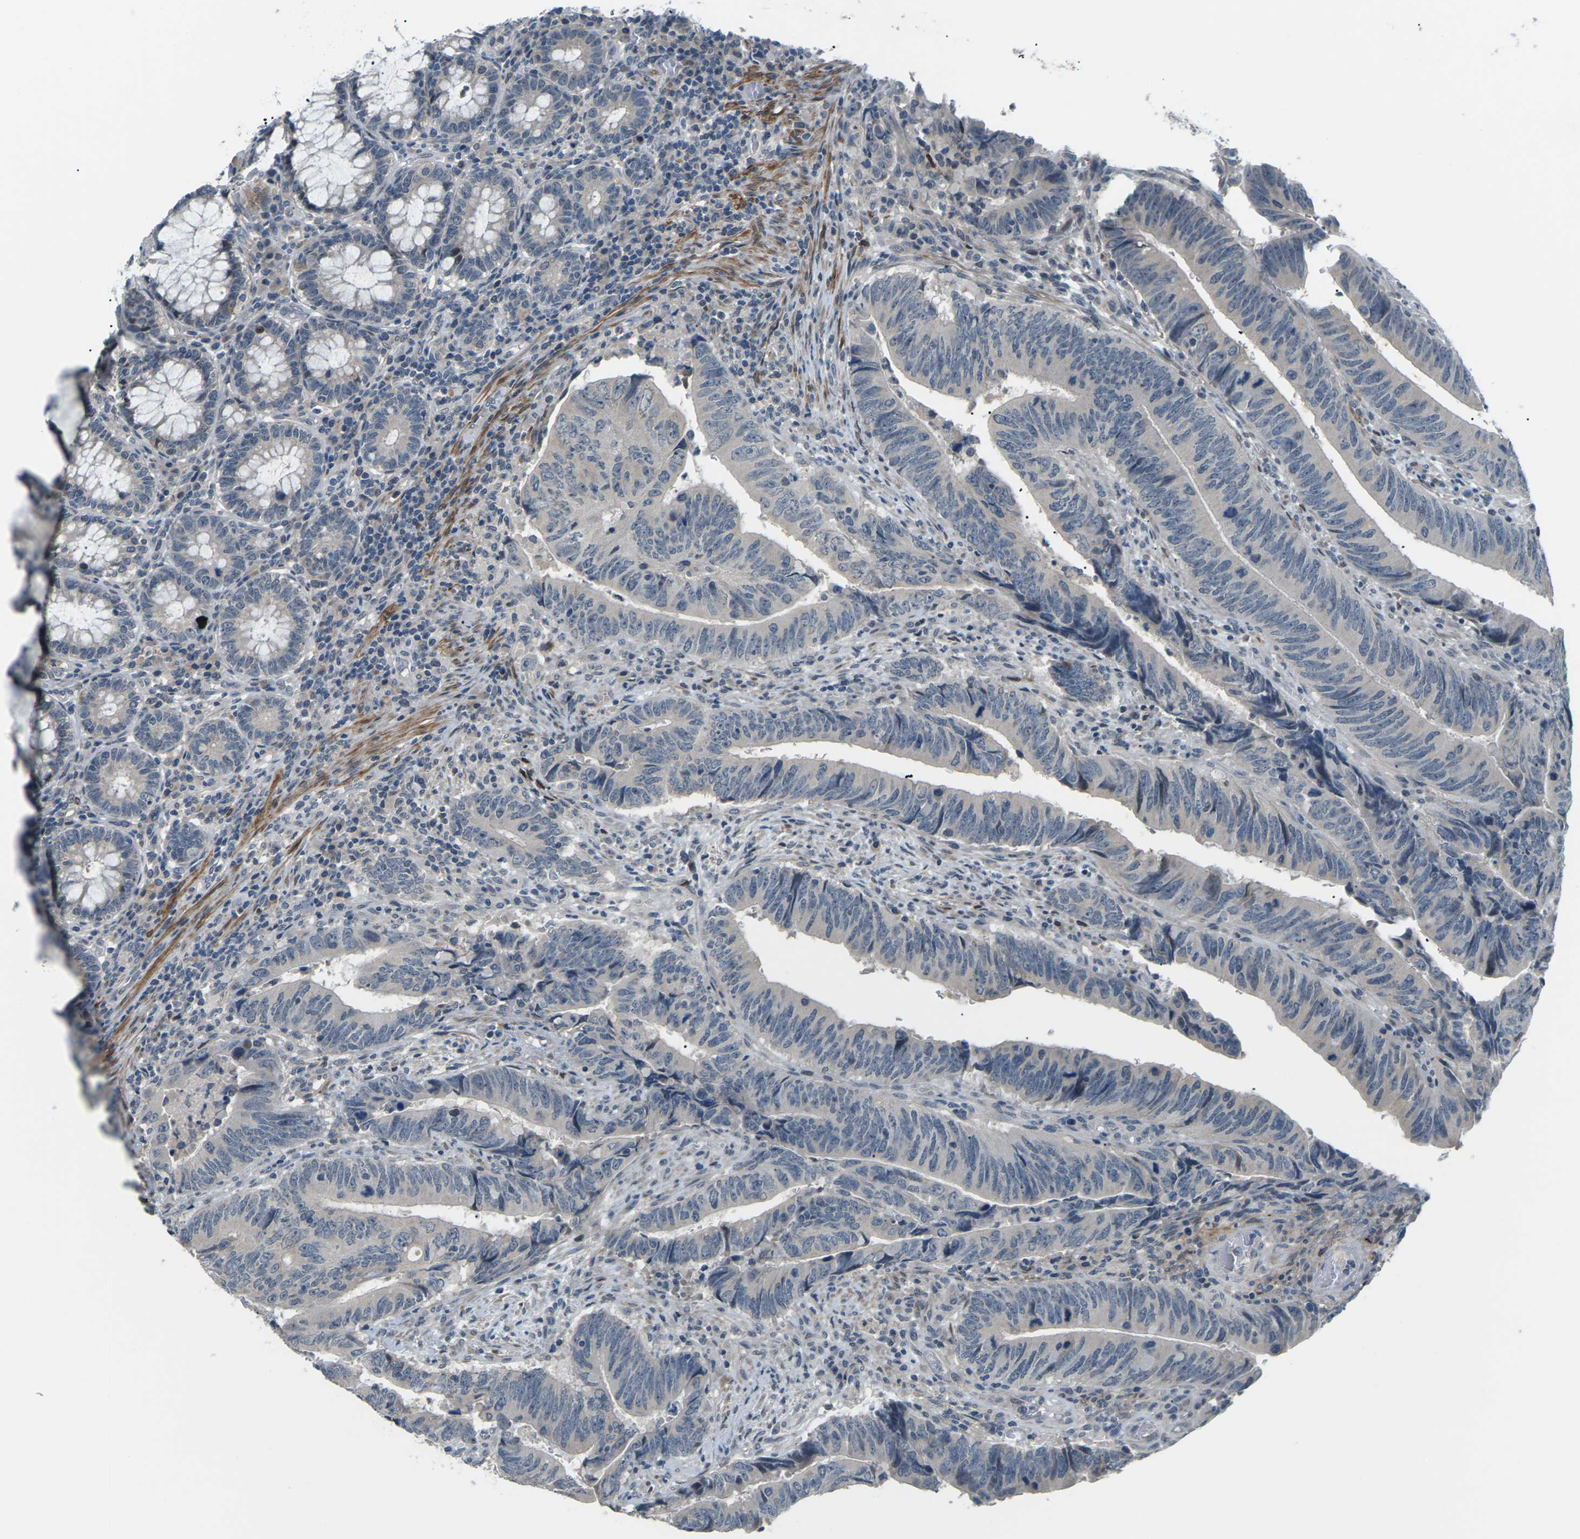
{"staining": {"intensity": "negative", "quantity": "none", "location": "none"}, "tissue": "colorectal cancer", "cell_type": "Tumor cells", "image_type": "cancer", "snomed": [{"axis": "morphology", "description": "Normal tissue, NOS"}, {"axis": "morphology", "description": "Adenocarcinoma, NOS"}, {"axis": "topography", "description": "Colon"}], "caption": "Immunohistochemistry (IHC) photomicrograph of human colorectal adenocarcinoma stained for a protein (brown), which reveals no expression in tumor cells.", "gene": "SLC13A3", "patient": {"sex": "male", "age": 56}}